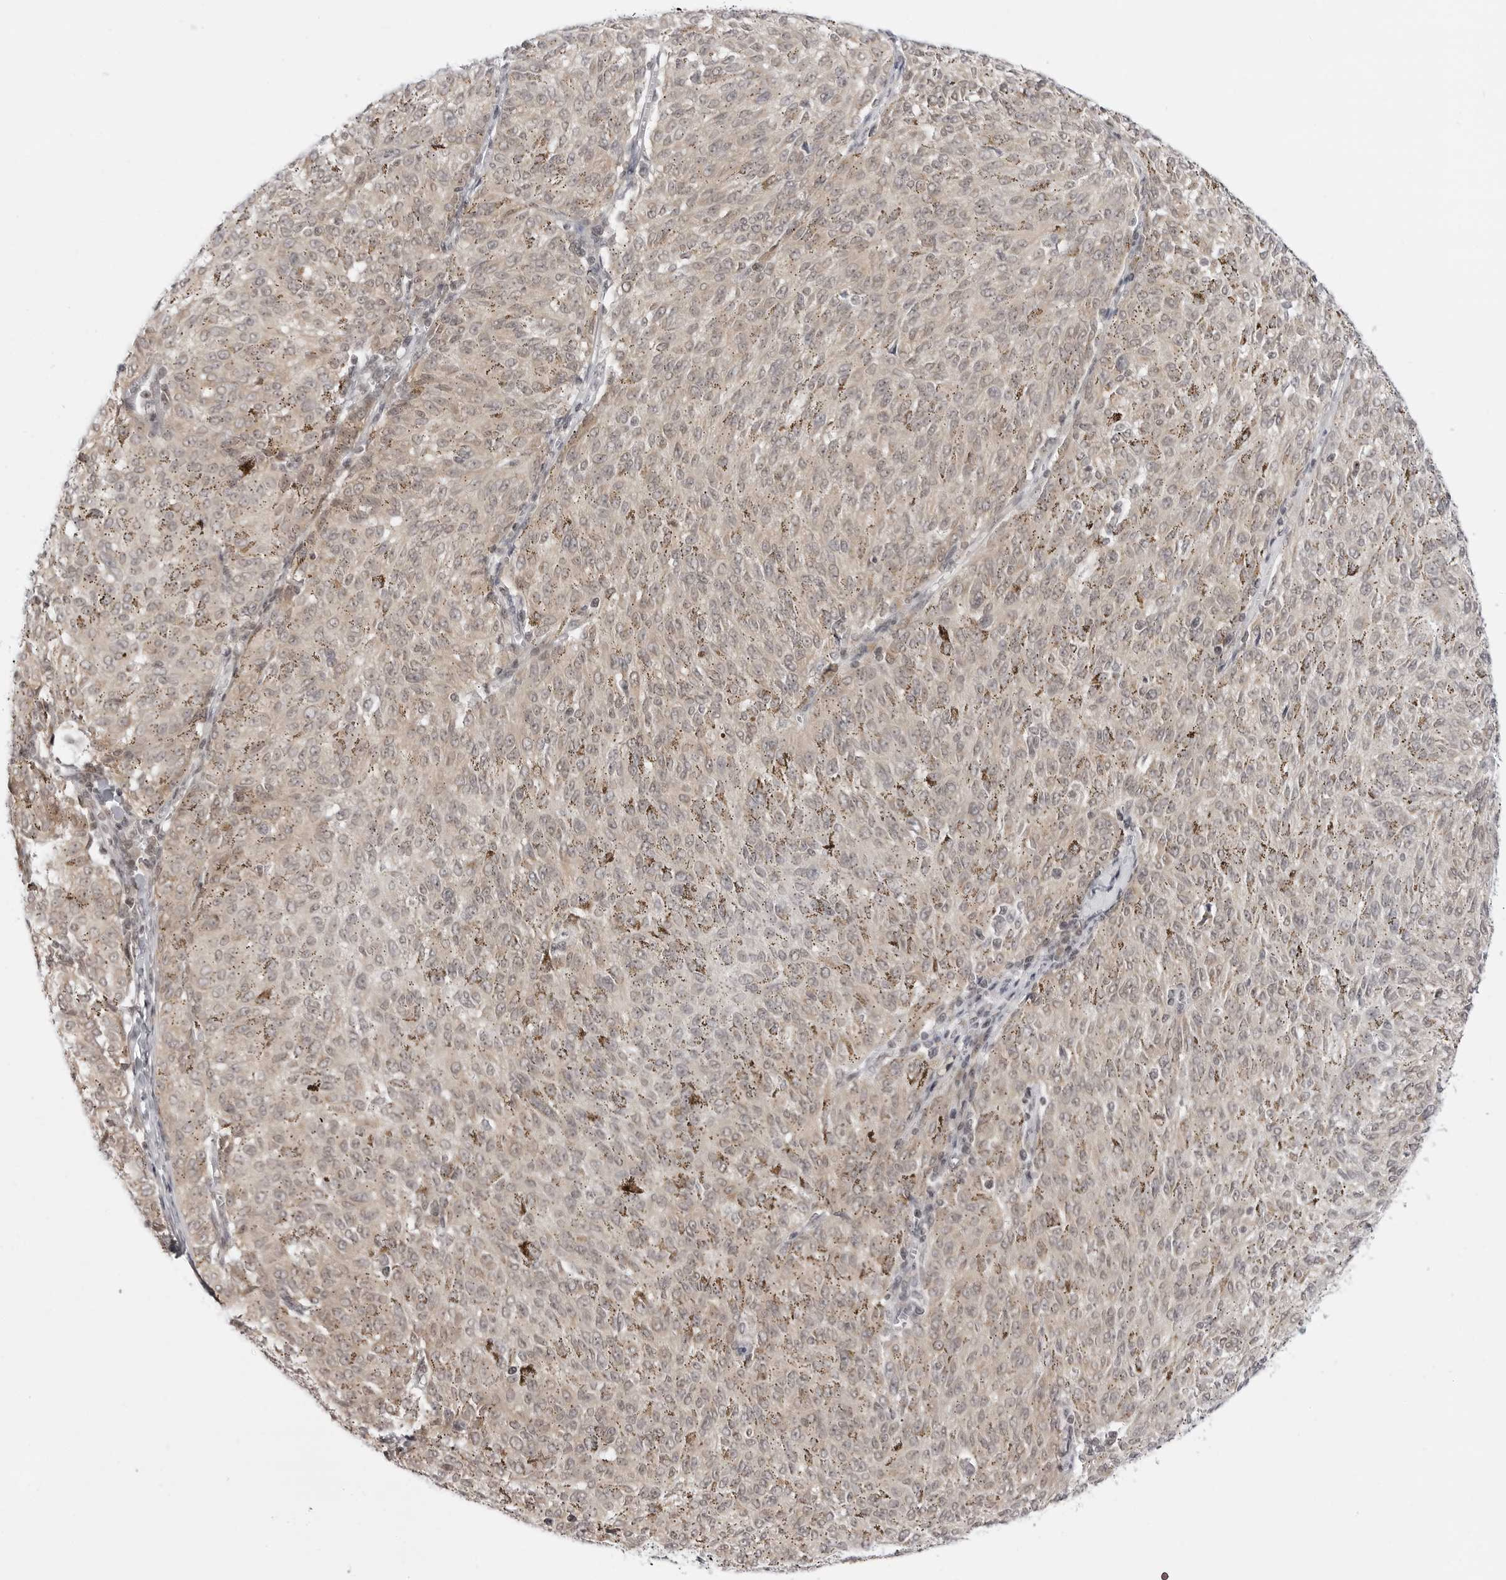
{"staining": {"intensity": "weak", "quantity": ">75%", "location": "cytoplasmic/membranous"}, "tissue": "melanoma", "cell_type": "Tumor cells", "image_type": "cancer", "snomed": [{"axis": "morphology", "description": "Malignant melanoma, NOS"}, {"axis": "topography", "description": "Skin"}], "caption": "Immunohistochemical staining of melanoma reveals weak cytoplasmic/membranous protein positivity in approximately >75% of tumor cells. Nuclei are stained in blue.", "gene": "PPP2R5C", "patient": {"sex": "female", "age": 72}}